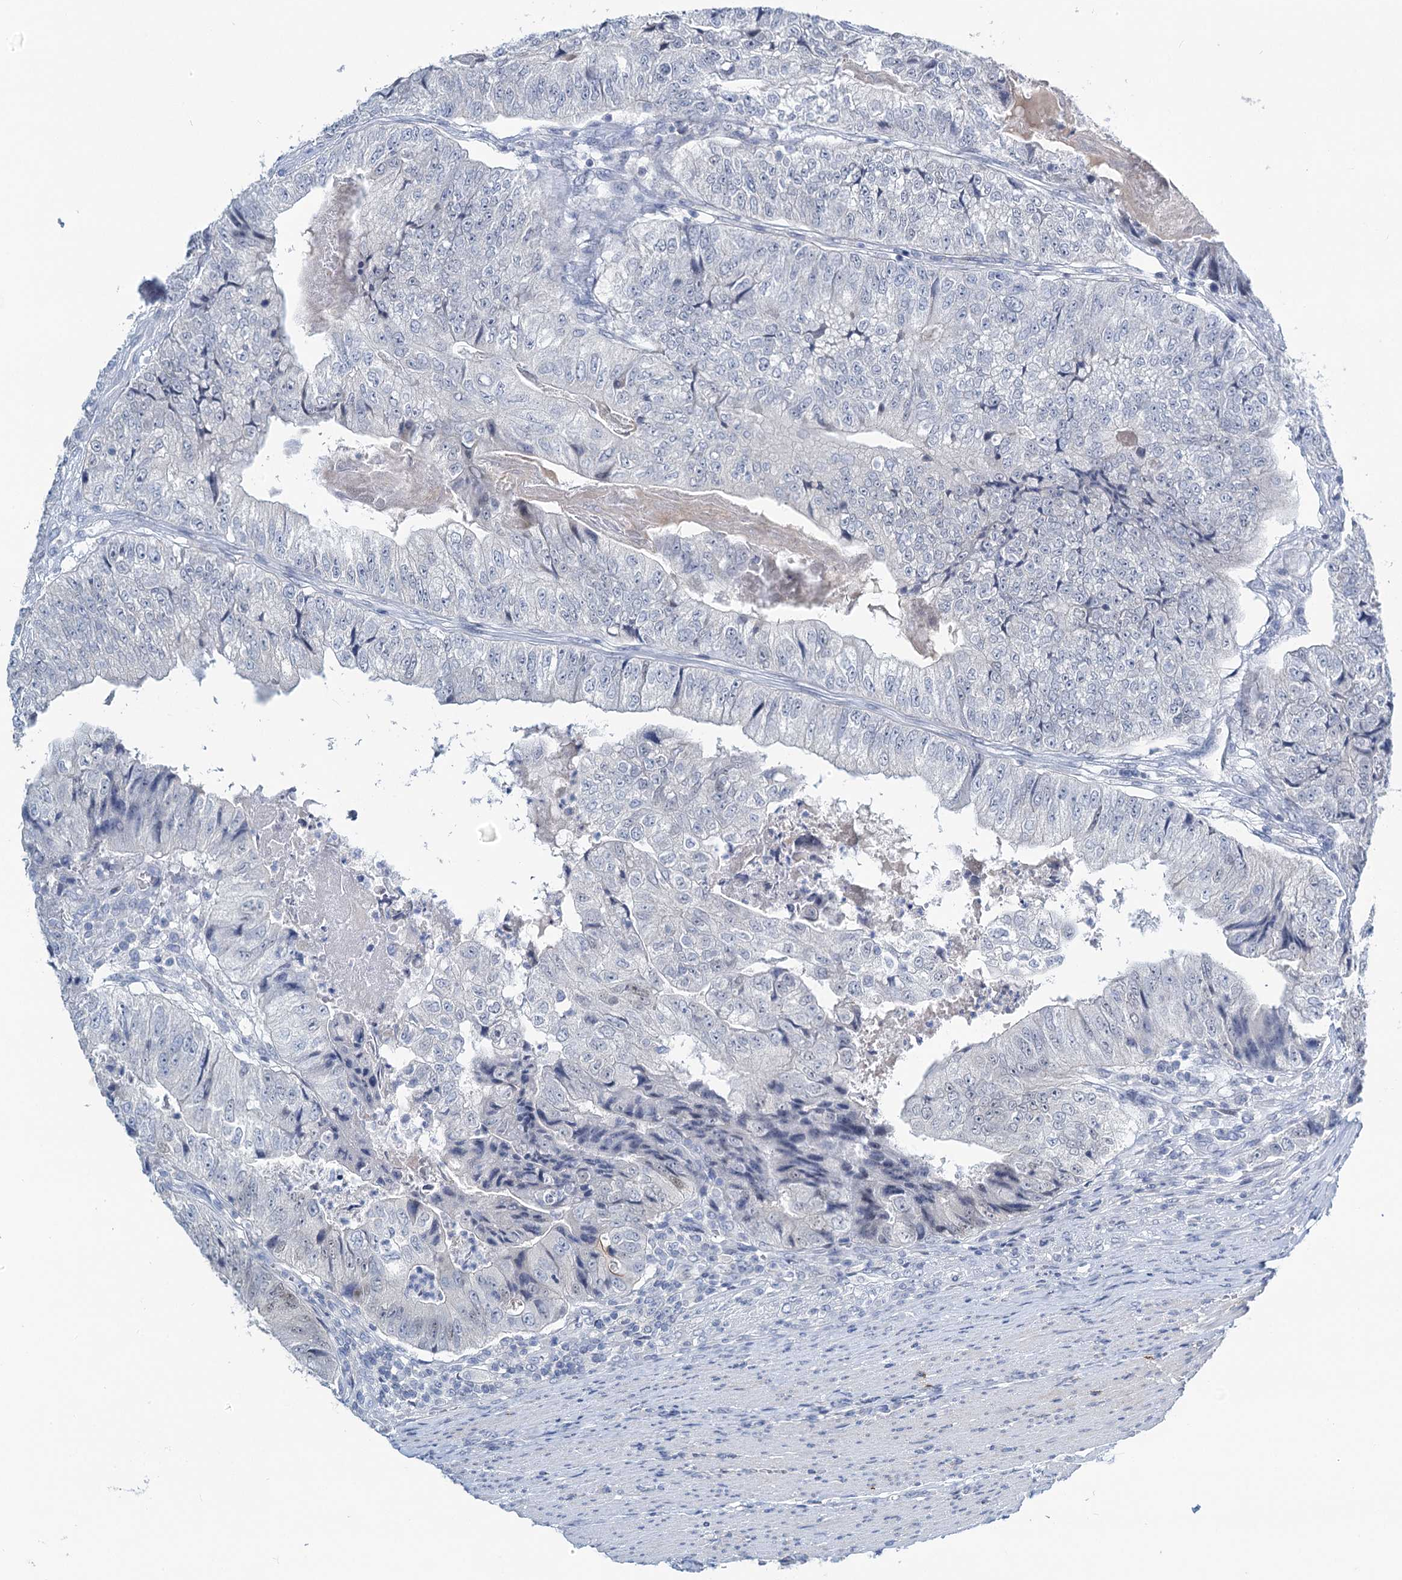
{"staining": {"intensity": "negative", "quantity": "none", "location": "none"}, "tissue": "colorectal cancer", "cell_type": "Tumor cells", "image_type": "cancer", "snomed": [{"axis": "morphology", "description": "Adenocarcinoma, NOS"}, {"axis": "topography", "description": "Colon"}], "caption": "There is no significant expression in tumor cells of colorectal cancer (adenocarcinoma). The staining was performed using DAB to visualize the protein expression in brown, while the nuclei were stained in blue with hematoxylin (Magnification: 20x).", "gene": "TOX3", "patient": {"sex": "female", "age": 67}}